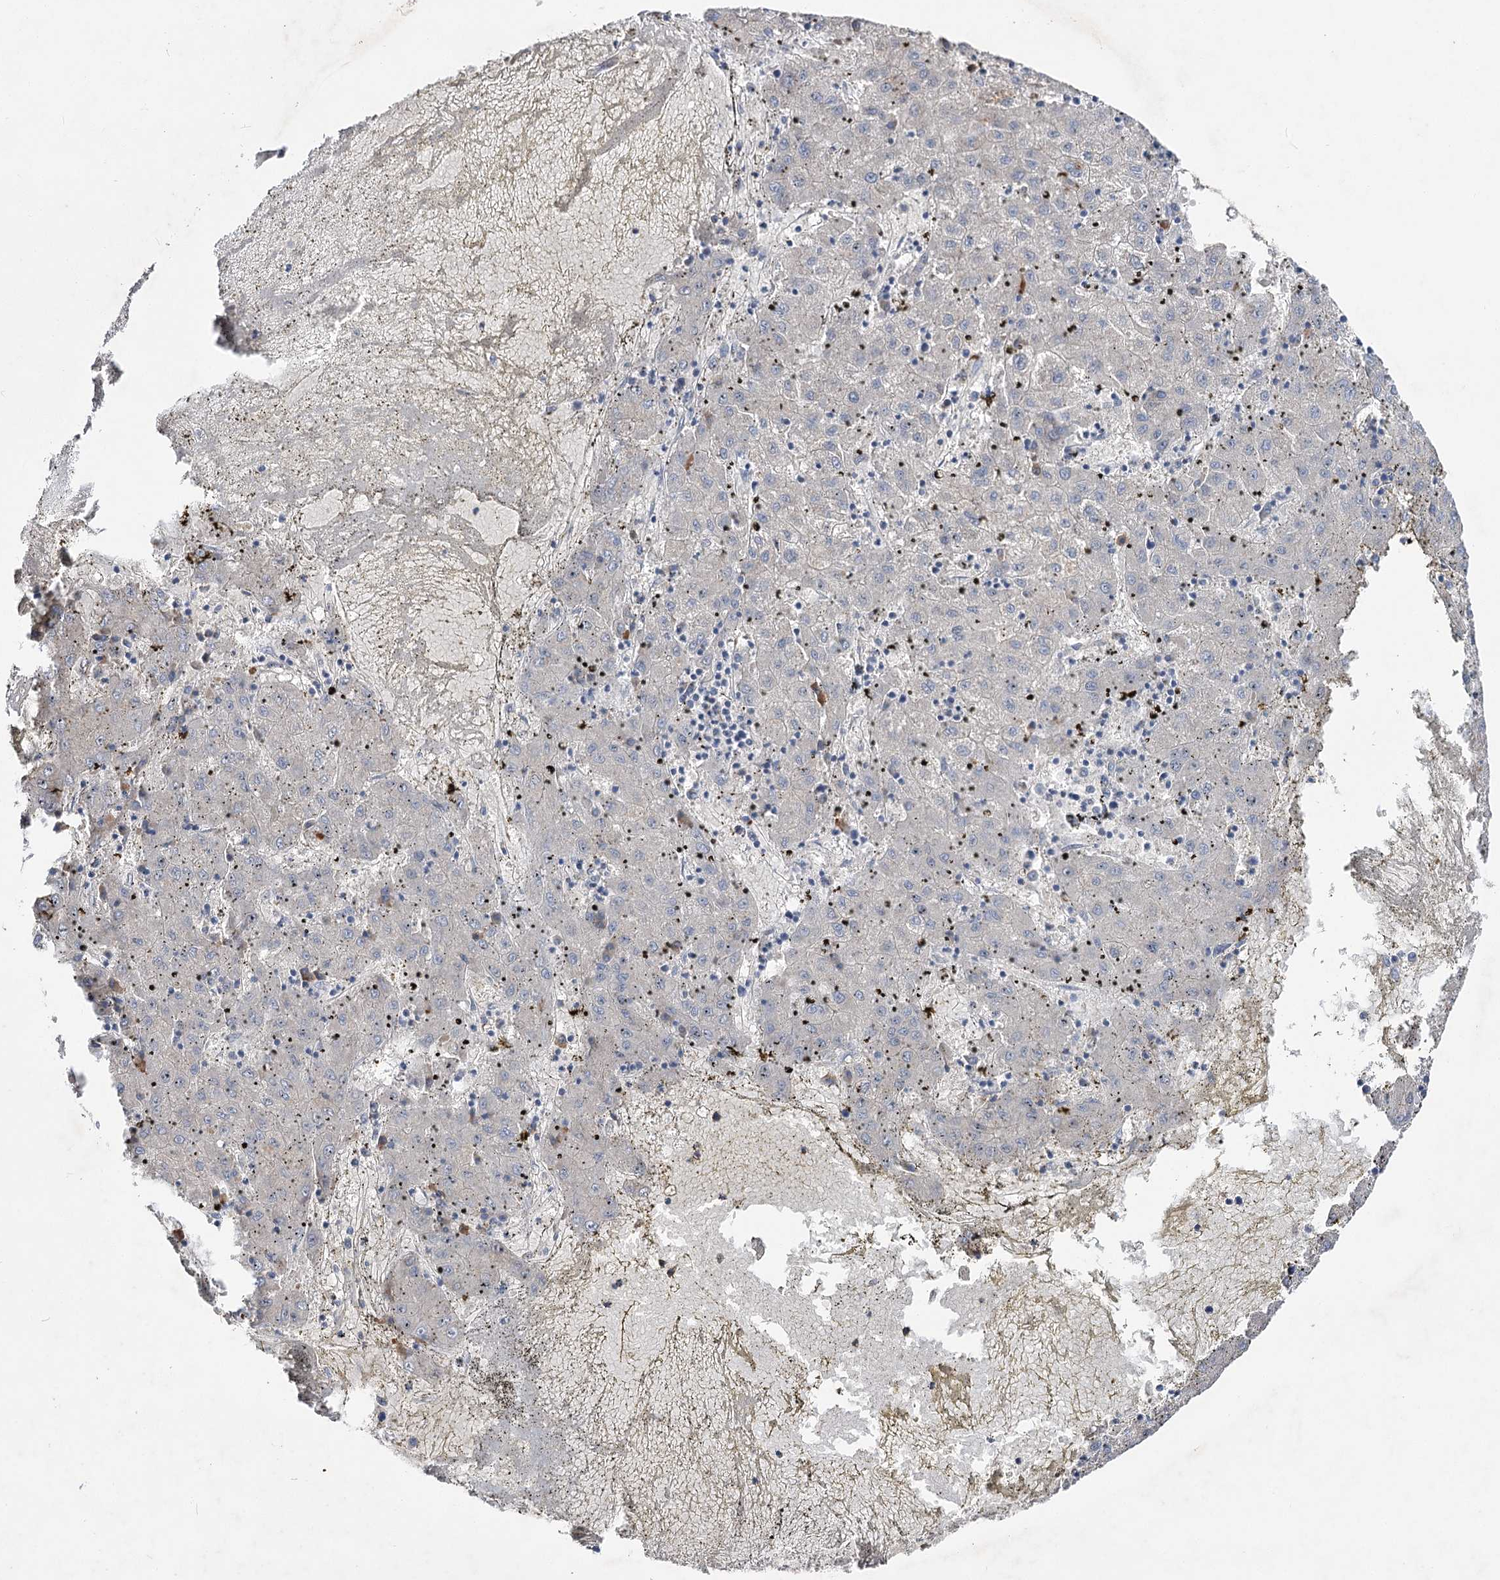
{"staining": {"intensity": "negative", "quantity": "none", "location": "none"}, "tissue": "liver cancer", "cell_type": "Tumor cells", "image_type": "cancer", "snomed": [{"axis": "morphology", "description": "Carcinoma, Hepatocellular, NOS"}, {"axis": "topography", "description": "Liver"}], "caption": "Liver cancer stained for a protein using IHC reveals no expression tumor cells.", "gene": "IL1RAP", "patient": {"sex": "male", "age": 72}}